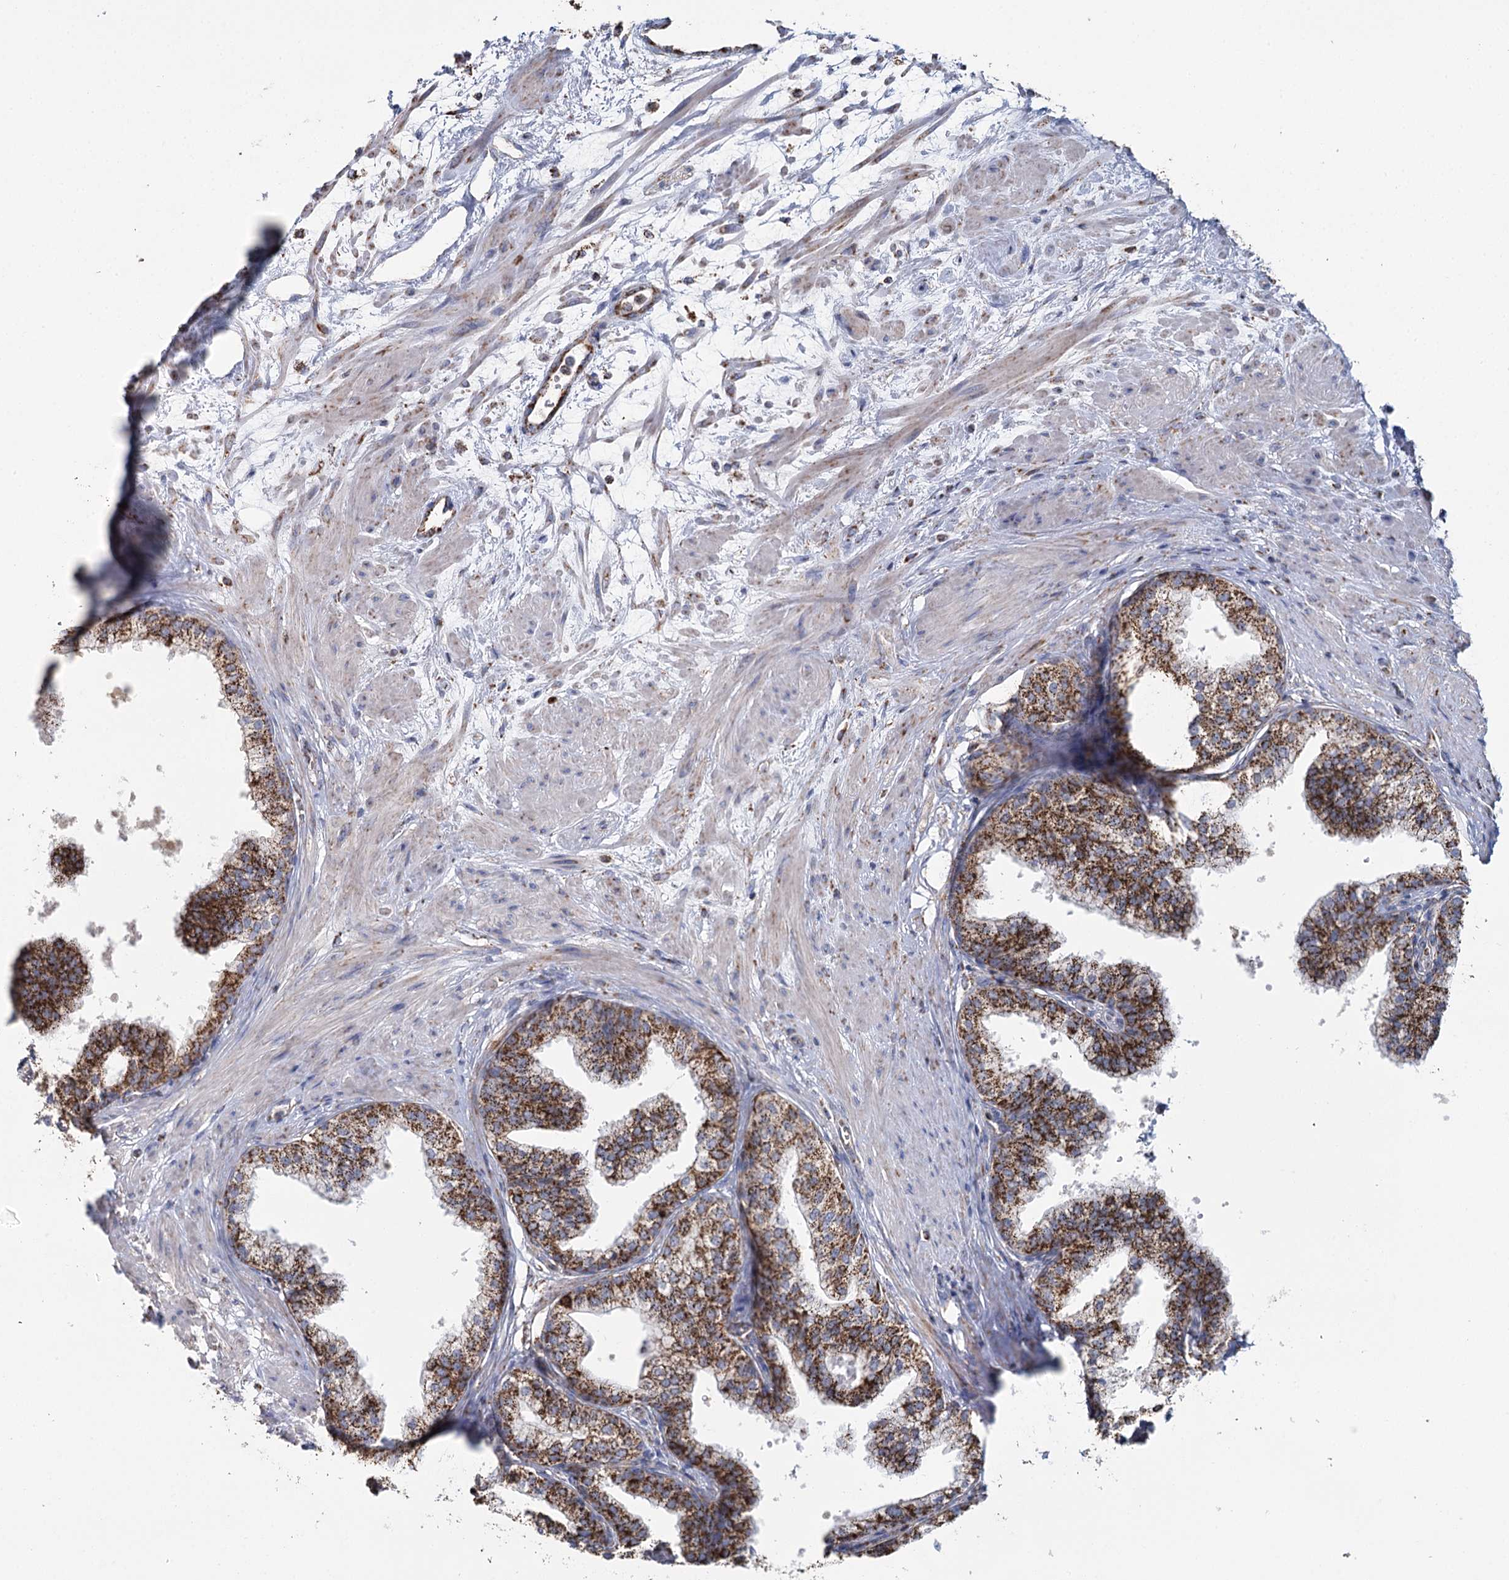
{"staining": {"intensity": "strong", "quantity": ">75%", "location": "cytoplasmic/membranous"}, "tissue": "prostate", "cell_type": "Glandular cells", "image_type": "normal", "snomed": [{"axis": "morphology", "description": "Normal tissue, NOS"}, {"axis": "topography", "description": "Prostate"}], "caption": "Immunohistochemical staining of normal human prostate demonstrates high levels of strong cytoplasmic/membranous staining in approximately >75% of glandular cells.", "gene": "MRPL44", "patient": {"sex": "male", "age": 60}}